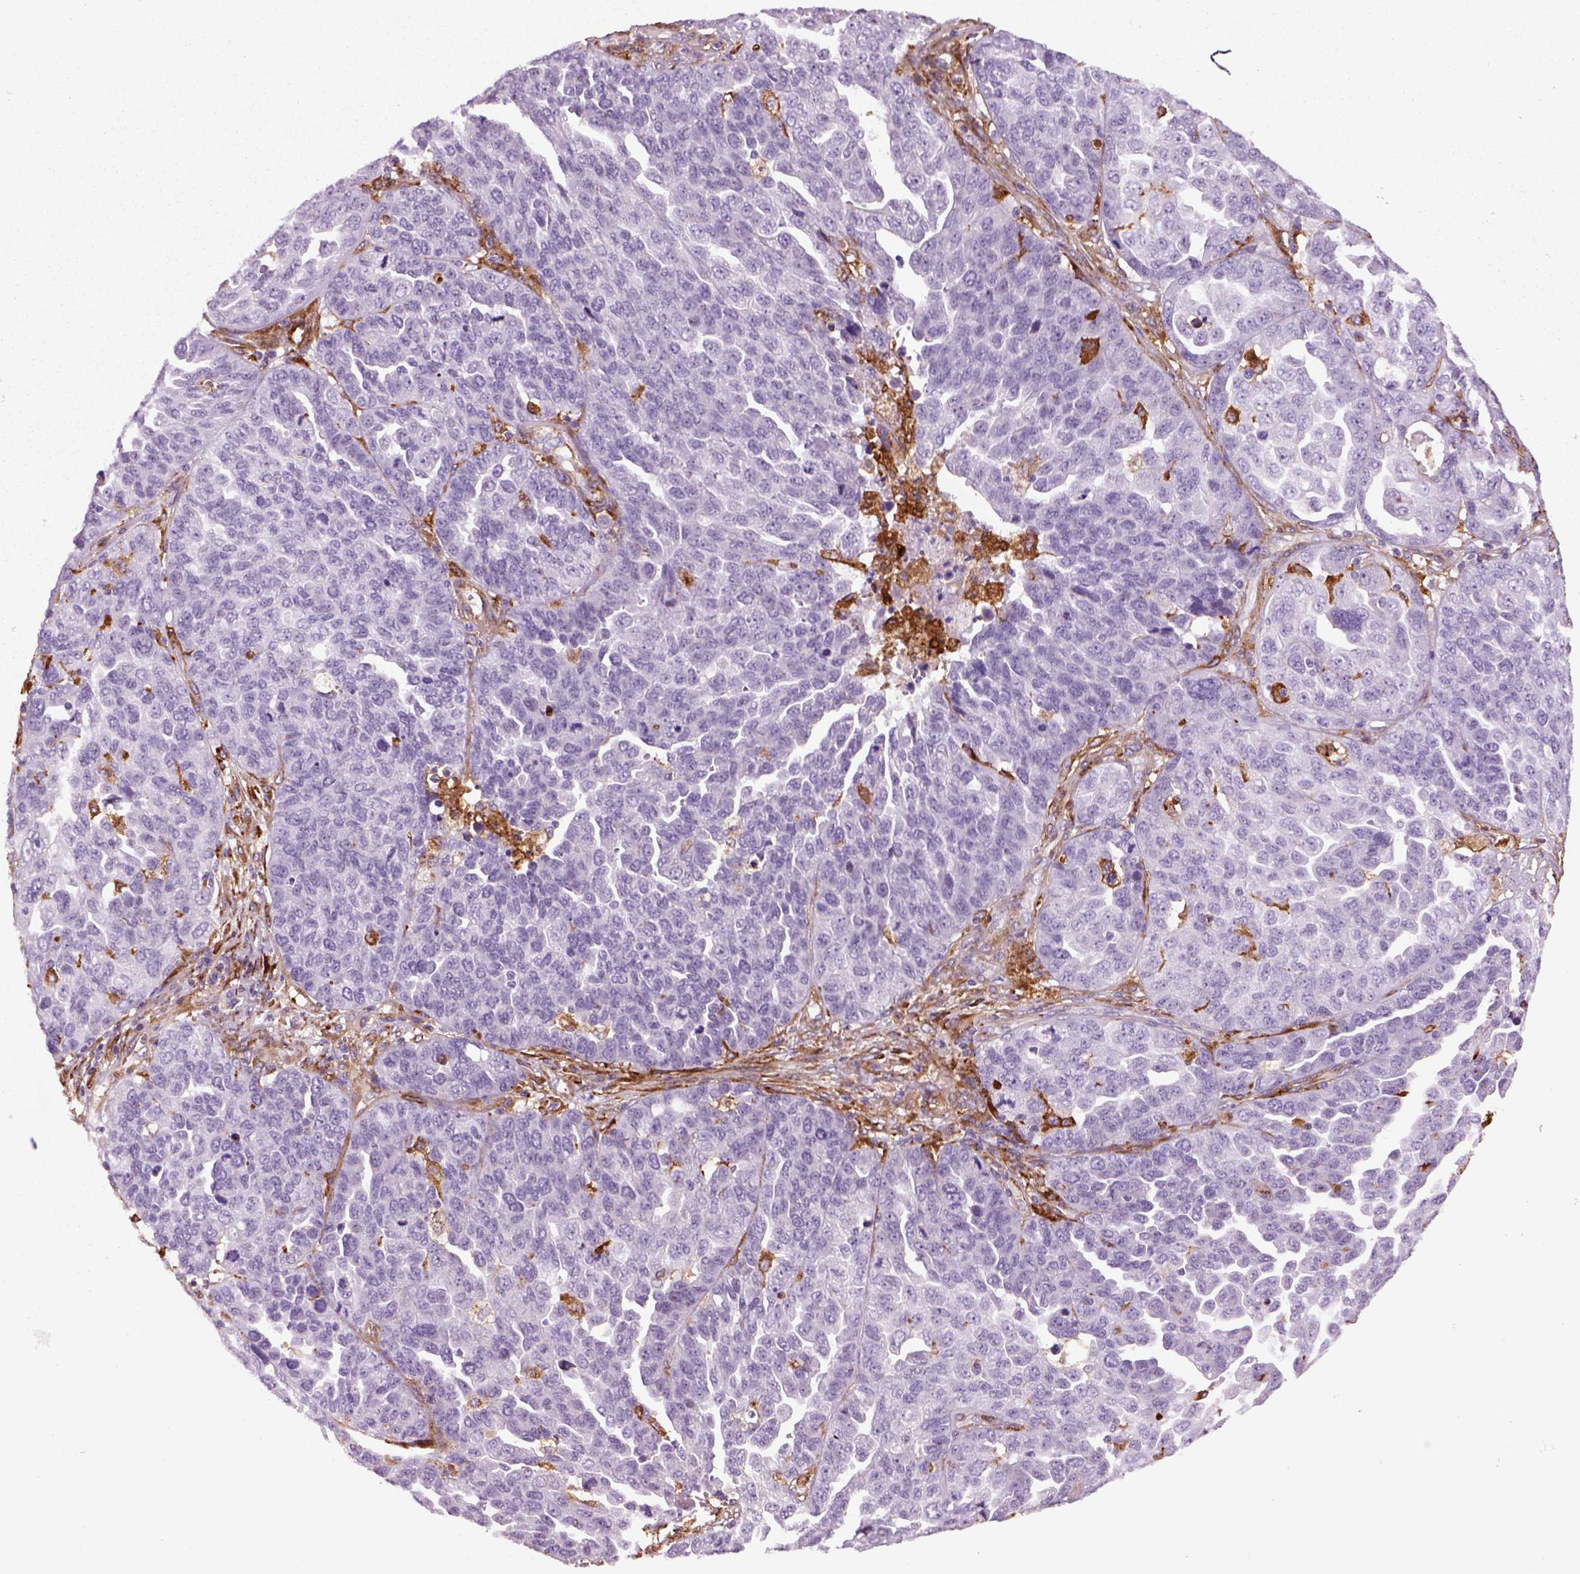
{"staining": {"intensity": "negative", "quantity": "none", "location": "none"}, "tissue": "ovarian cancer", "cell_type": "Tumor cells", "image_type": "cancer", "snomed": [{"axis": "morphology", "description": "Cystadenocarcinoma, serous, NOS"}, {"axis": "topography", "description": "Ovary"}], "caption": "Immunohistochemistry histopathology image of neoplastic tissue: ovarian cancer stained with DAB (3,3'-diaminobenzidine) shows no significant protein positivity in tumor cells.", "gene": "MARCKS", "patient": {"sex": "female", "age": 87}}